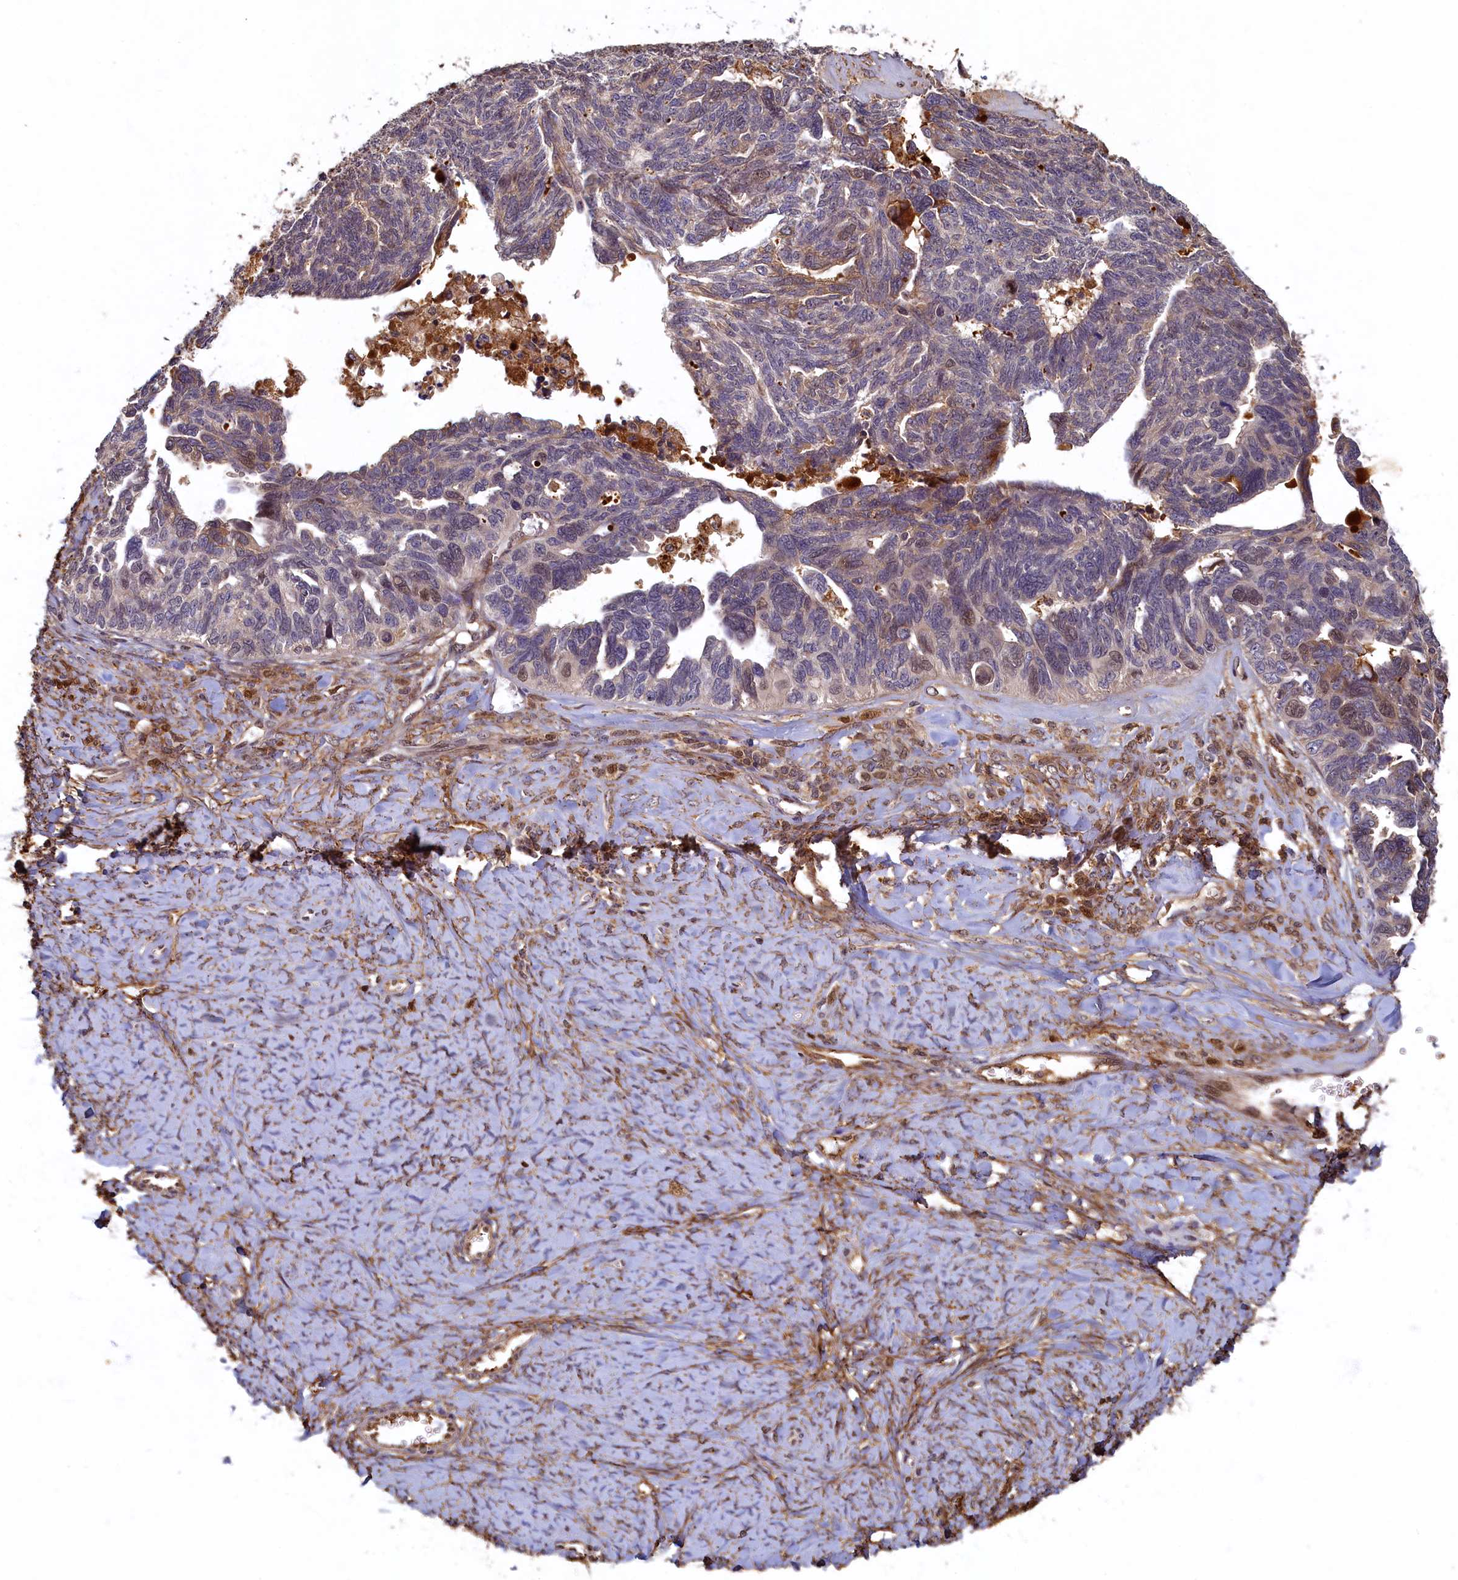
{"staining": {"intensity": "weak", "quantity": "<25%", "location": "cytoplasmic/membranous,nuclear"}, "tissue": "ovarian cancer", "cell_type": "Tumor cells", "image_type": "cancer", "snomed": [{"axis": "morphology", "description": "Cystadenocarcinoma, serous, NOS"}, {"axis": "topography", "description": "Ovary"}], "caption": "An image of human ovarian cancer is negative for staining in tumor cells.", "gene": "LCMT2", "patient": {"sex": "female", "age": 79}}